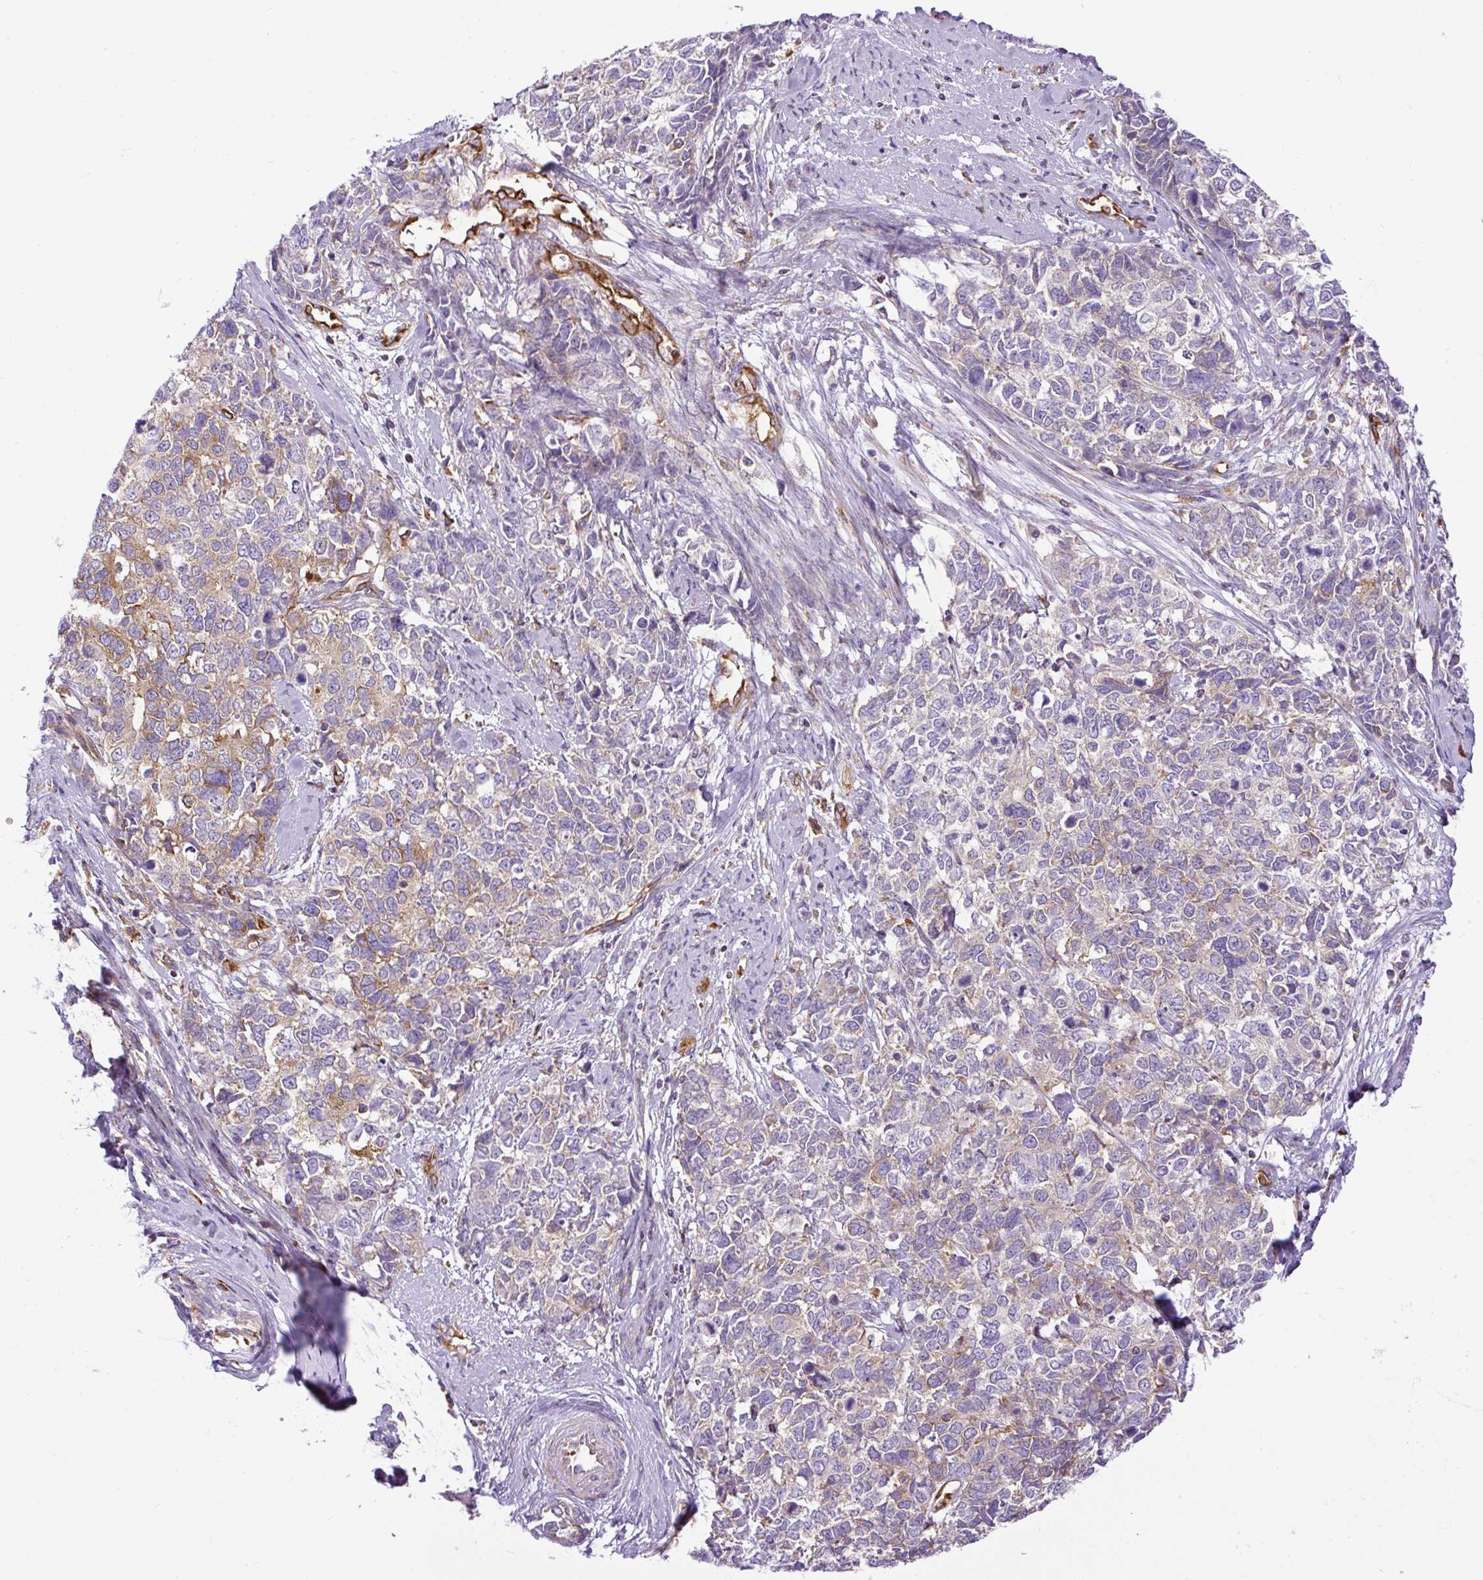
{"staining": {"intensity": "moderate", "quantity": "25%-75%", "location": "cytoplasmic/membranous"}, "tissue": "cervical cancer", "cell_type": "Tumor cells", "image_type": "cancer", "snomed": [{"axis": "morphology", "description": "Adenocarcinoma, NOS"}, {"axis": "topography", "description": "Cervix"}], "caption": "Cervical cancer (adenocarcinoma) tissue reveals moderate cytoplasmic/membranous positivity in about 25%-75% of tumor cells Using DAB (brown) and hematoxylin (blue) stains, captured at high magnification using brightfield microscopy.", "gene": "MAP1S", "patient": {"sex": "female", "age": 63}}